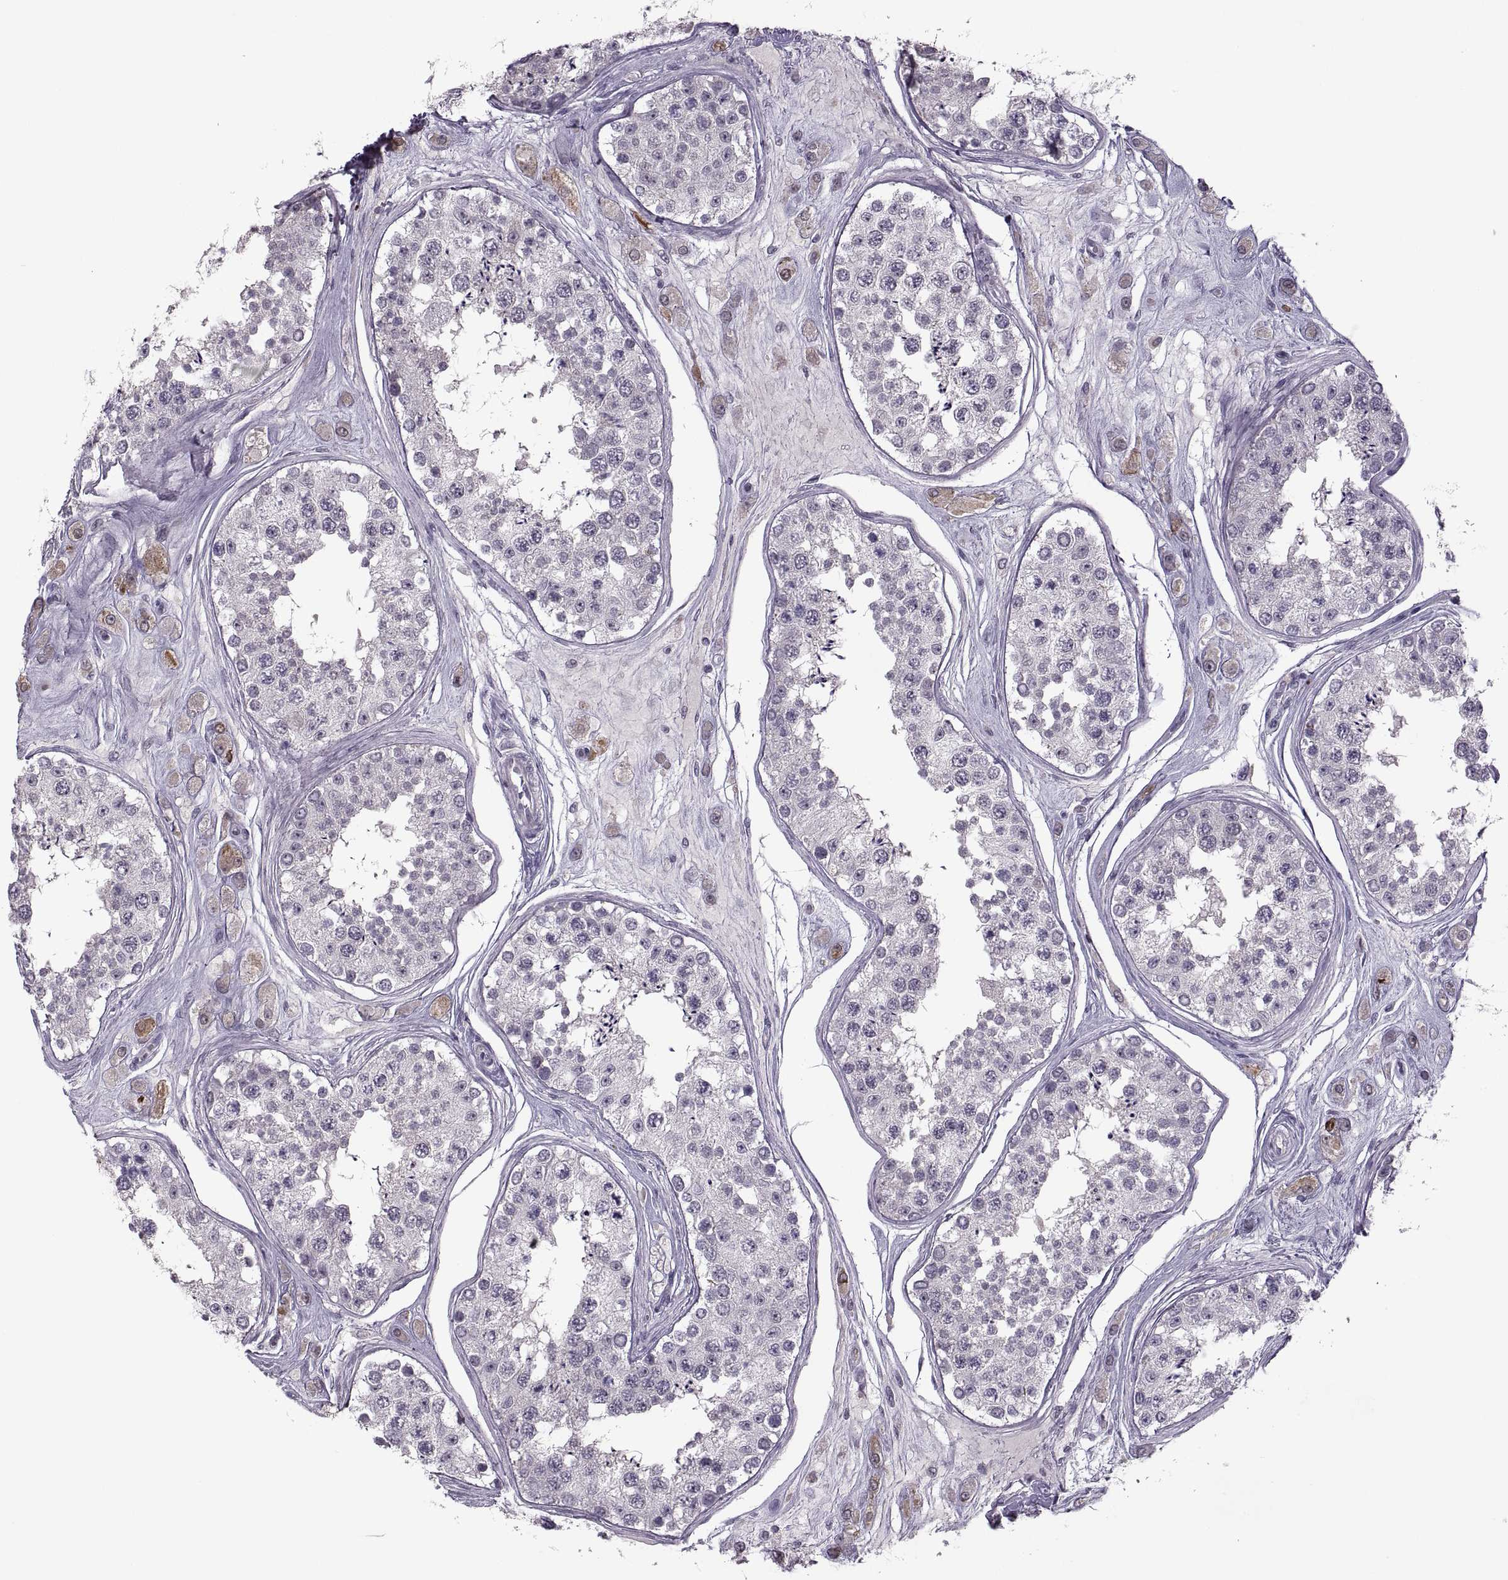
{"staining": {"intensity": "negative", "quantity": "none", "location": "none"}, "tissue": "testis", "cell_type": "Cells in seminiferous ducts", "image_type": "normal", "snomed": [{"axis": "morphology", "description": "Normal tissue, NOS"}, {"axis": "topography", "description": "Testis"}], "caption": "Unremarkable testis was stained to show a protein in brown. There is no significant staining in cells in seminiferous ducts.", "gene": "MGAT4D", "patient": {"sex": "male", "age": 25}}